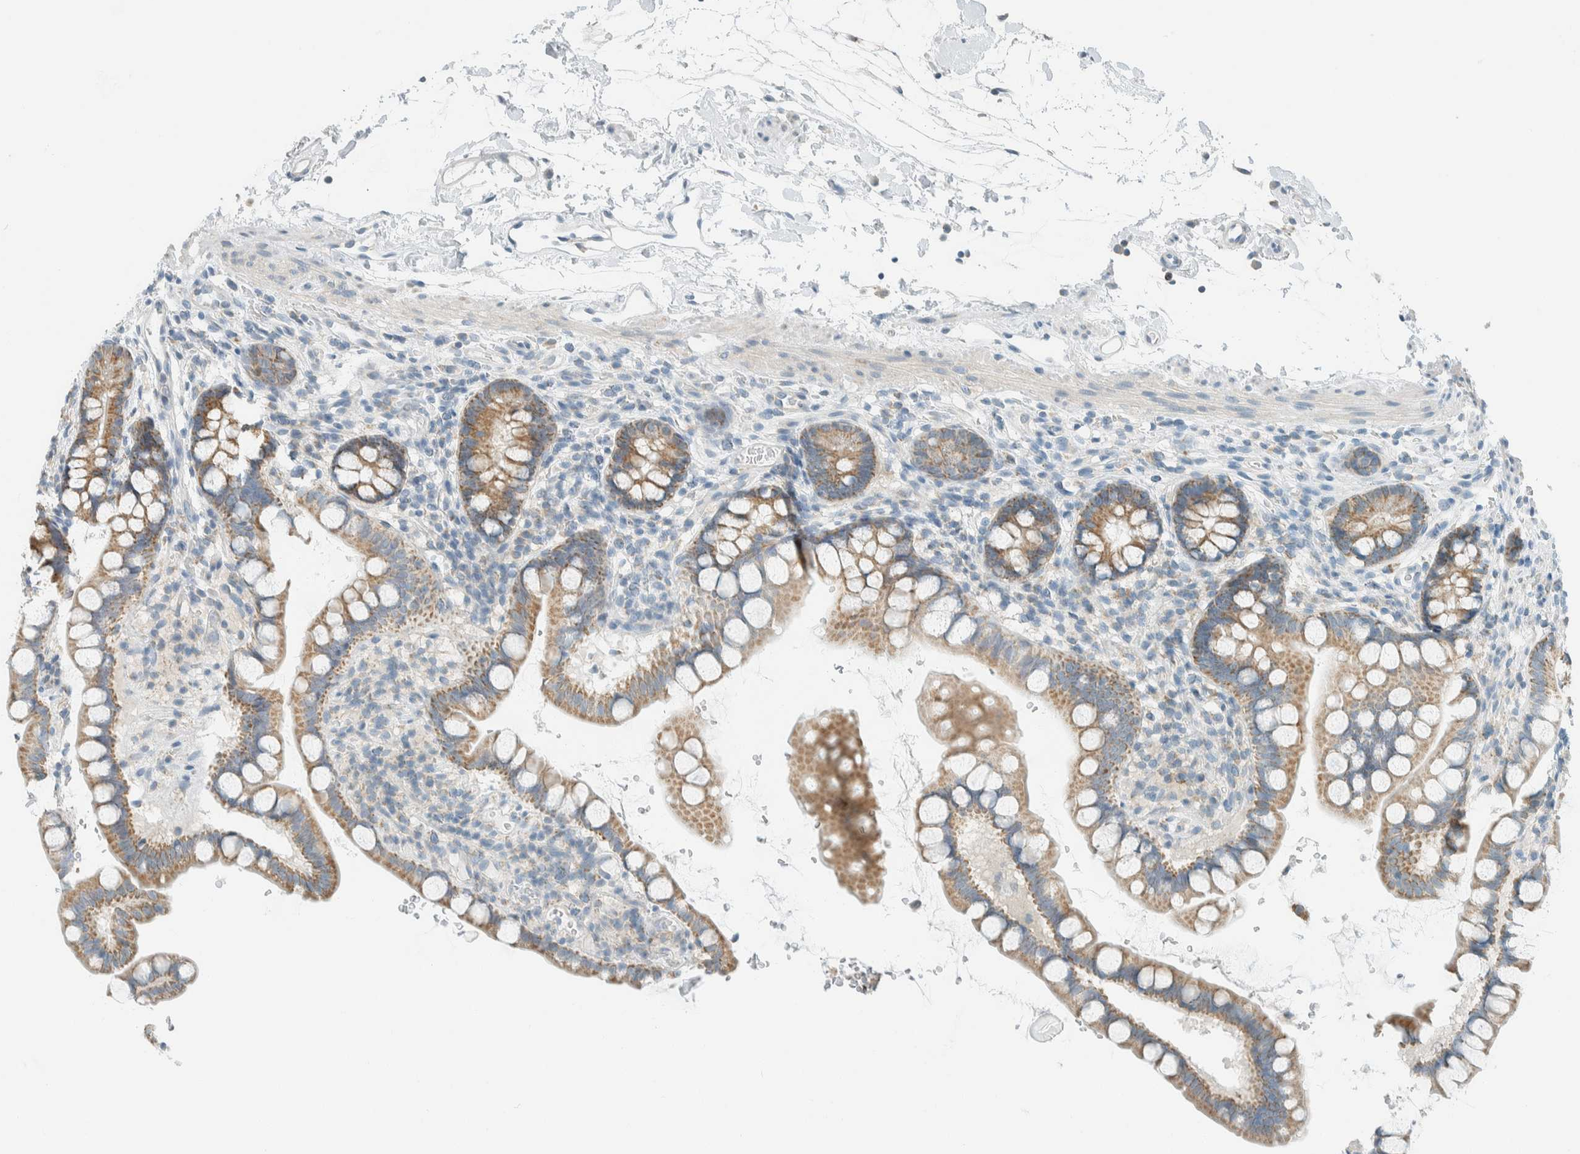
{"staining": {"intensity": "moderate", "quantity": "25%-75%", "location": "cytoplasmic/membranous"}, "tissue": "small intestine", "cell_type": "Glandular cells", "image_type": "normal", "snomed": [{"axis": "morphology", "description": "Normal tissue, NOS"}, {"axis": "topography", "description": "Smooth muscle"}, {"axis": "topography", "description": "Small intestine"}], "caption": "The histopathology image shows staining of benign small intestine, revealing moderate cytoplasmic/membranous protein positivity (brown color) within glandular cells. The protein of interest is shown in brown color, while the nuclei are stained blue.", "gene": "AARSD1", "patient": {"sex": "female", "age": 84}}